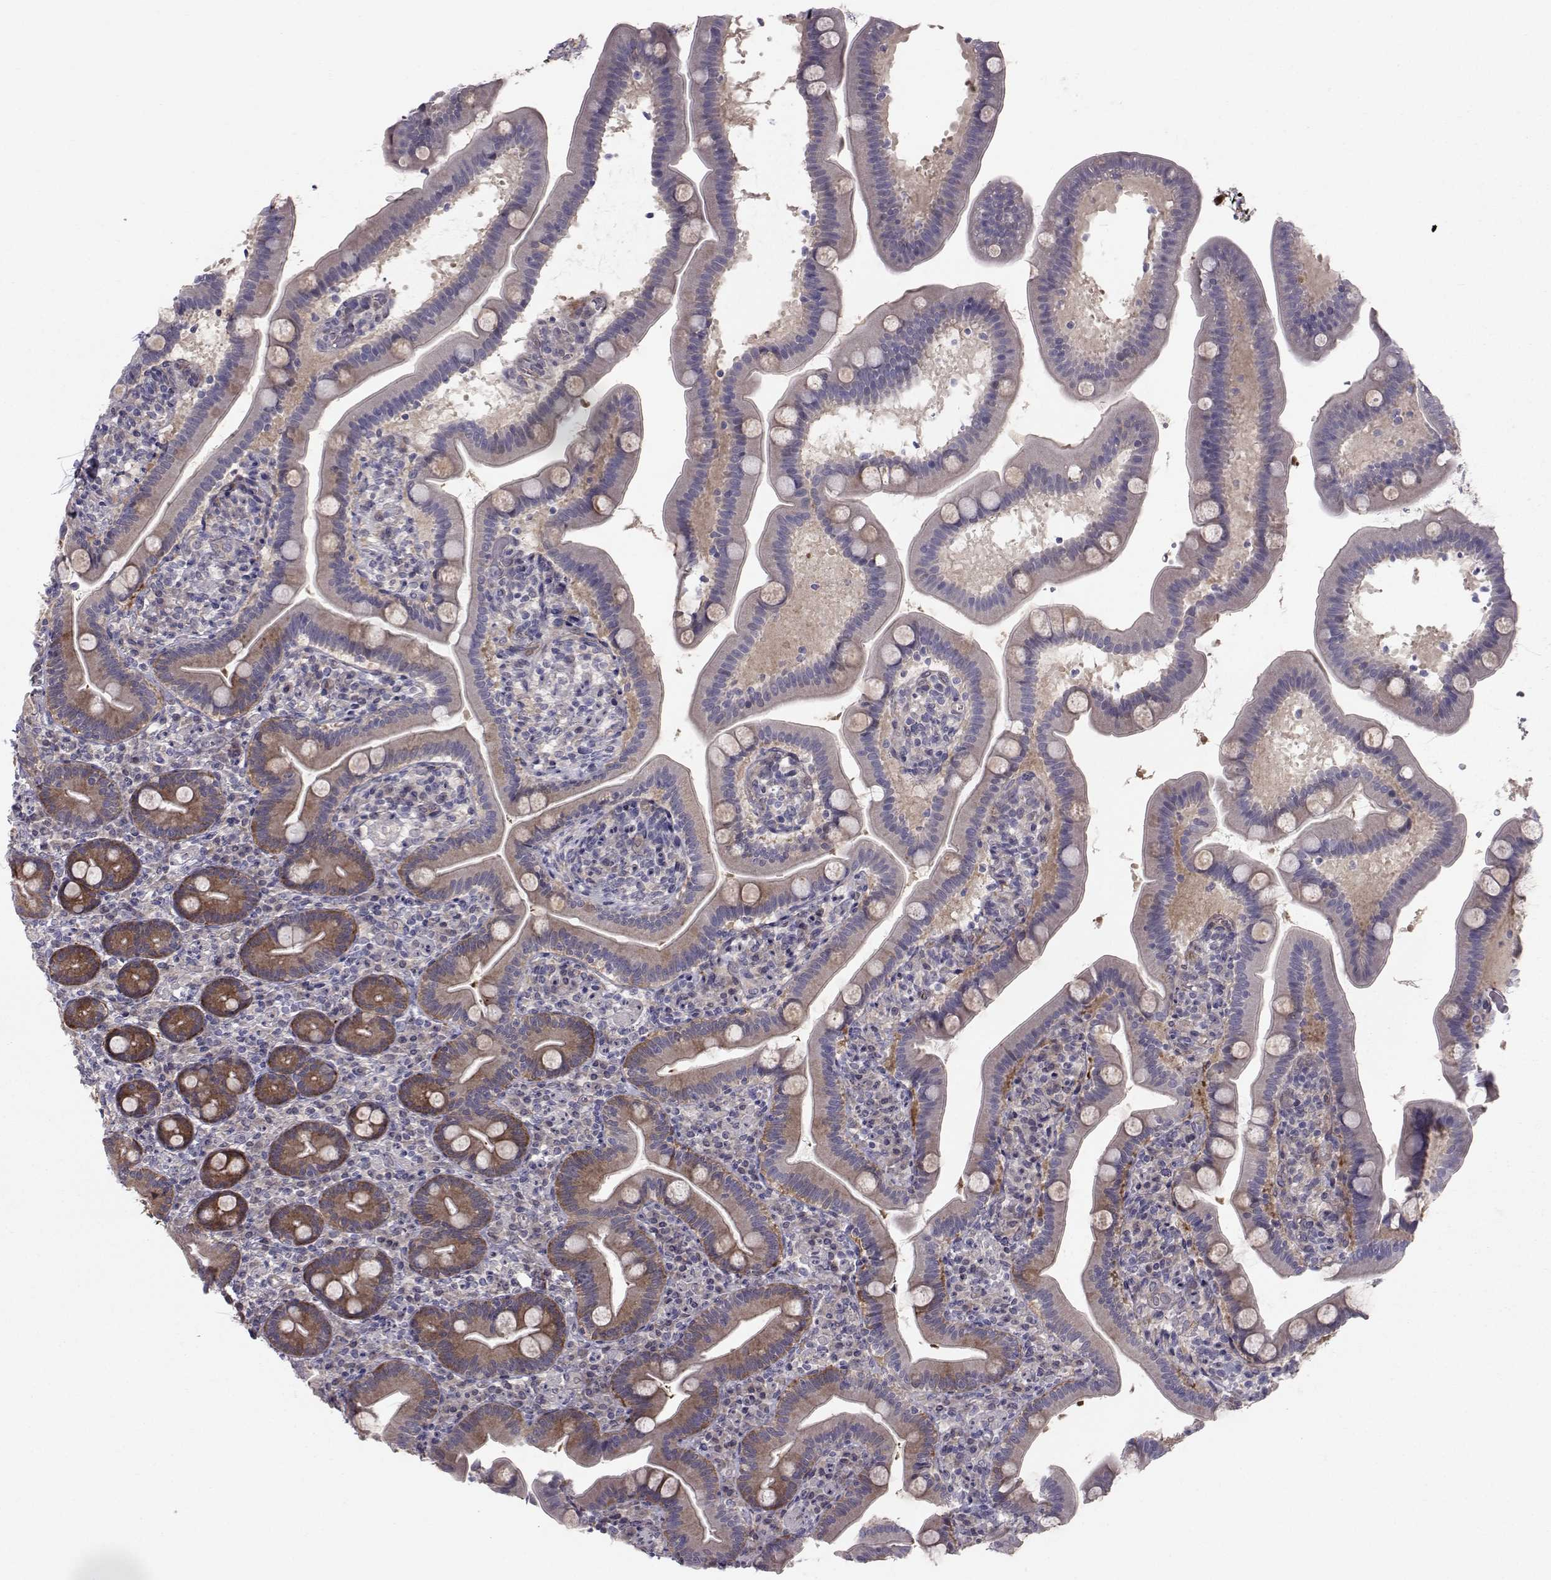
{"staining": {"intensity": "strong", "quantity": "25%-75%", "location": "cytoplasmic/membranous"}, "tissue": "small intestine", "cell_type": "Glandular cells", "image_type": "normal", "snomed": [{"axis": "morphology", "description": "Normal tissue, NOS"}, {"axis": "topography", "description": "Small intestine"}], "caption": "Immunohistochemical staining of unremarkable small intestine displays high levels of strong cytoplasmic/membranous positivity in about 25%-75% of glandular cells.", "gene": "HSP90AB1", "patient": {"sex": "male", "age": 66}}